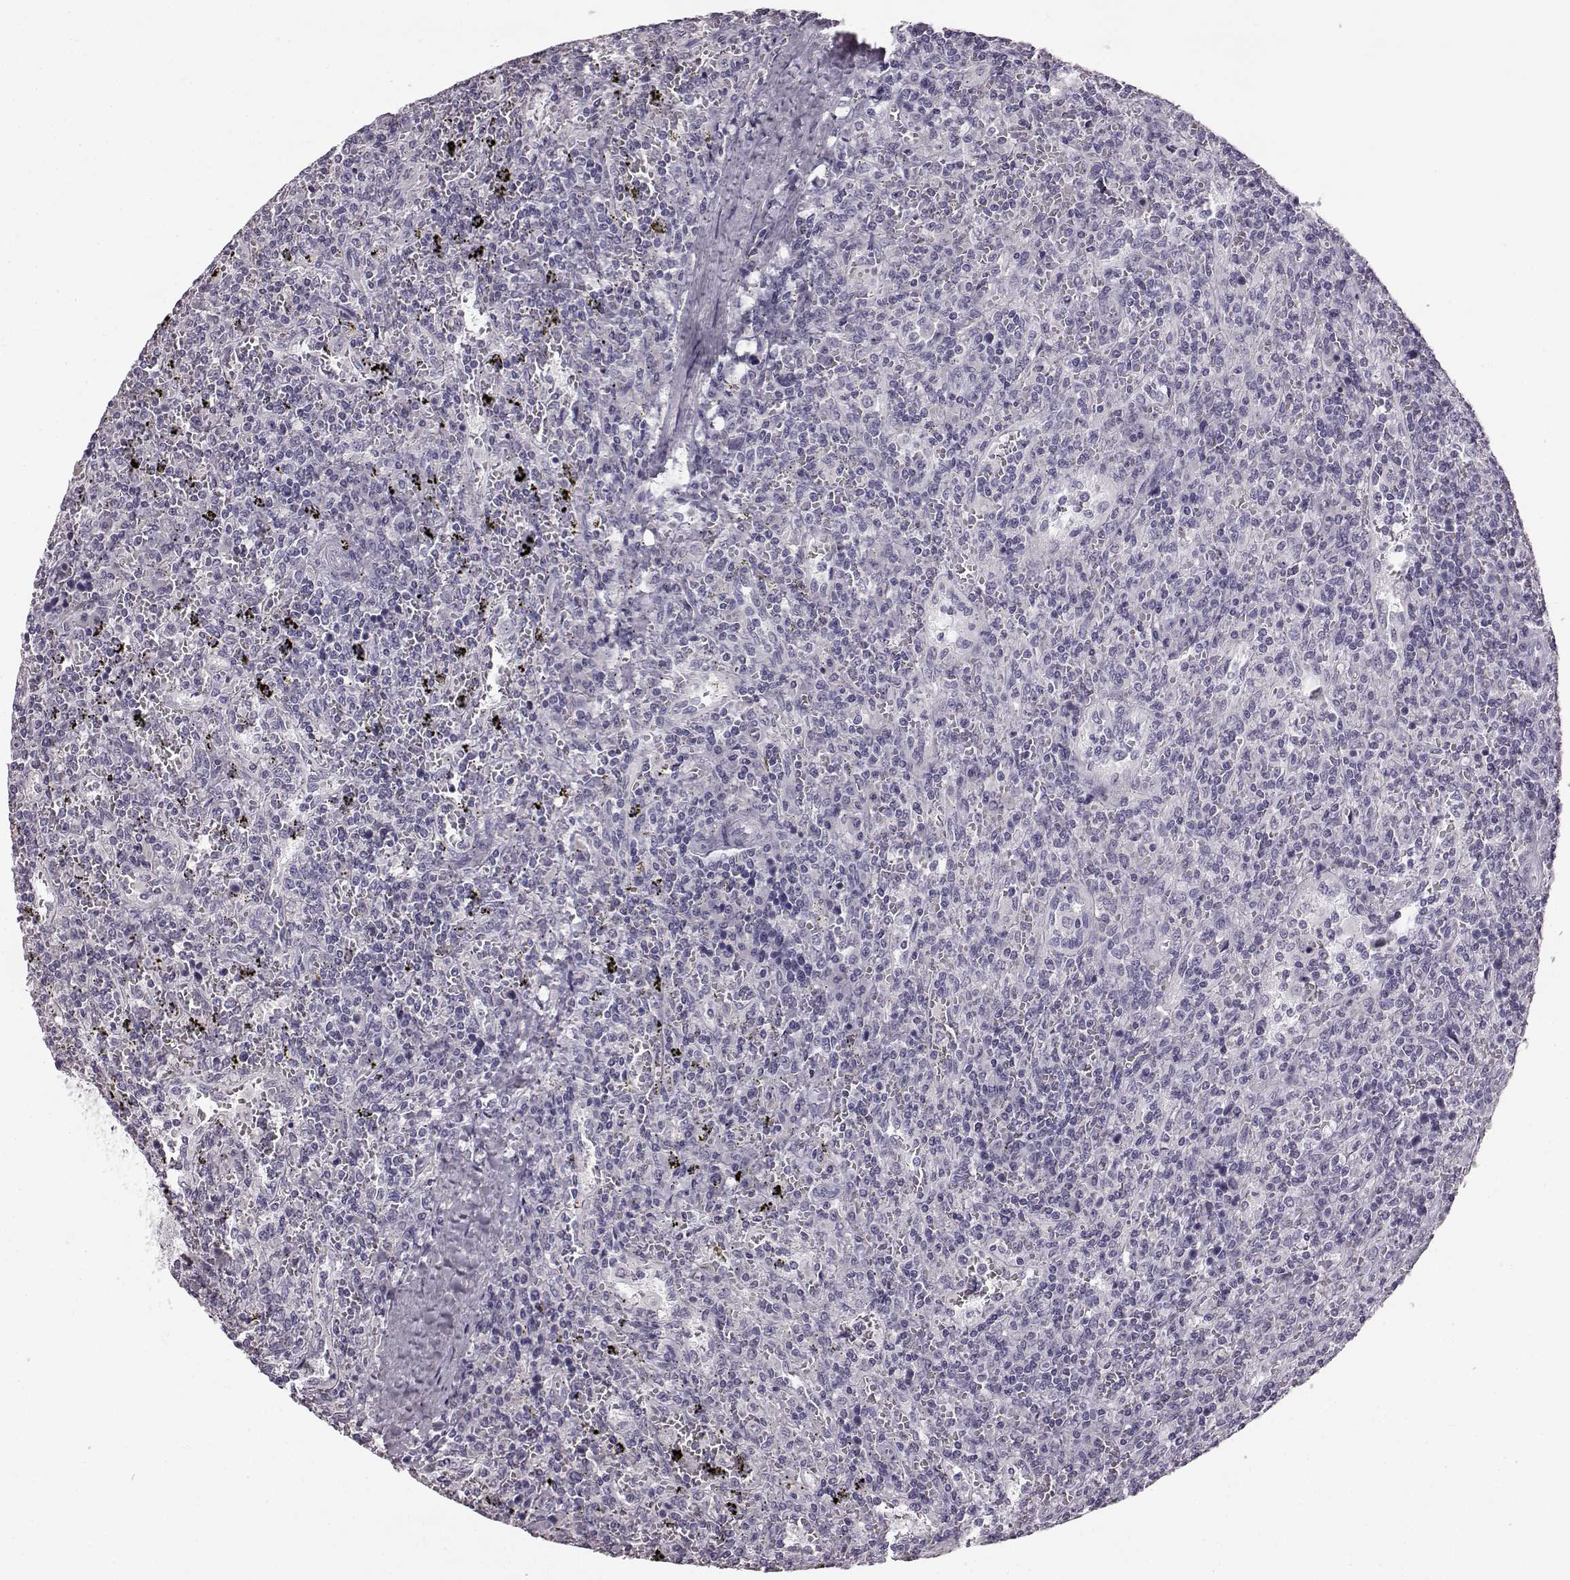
{"staining": {"intensity": "negative", "quantity": "none", "location": "none"}, "tissue": "lymphoma", "cell_type": "Tumor cells", "image_type": "cancer", "snomed": [{"axis": "morphology", "description": "Malignant lymphoma, non-Hodgkin's type, Low grade"}, {"axis": "topography", "description": "Spleen"}], "caption": "This is an immunohistochemistry (IHC) photomicrograph of low-grade malignant lymphoma, non-Hodgkin's type. There is no staining in tumor cells.", "gene": "ODAD4", "patient": {"sex": "male", "age": 62}}